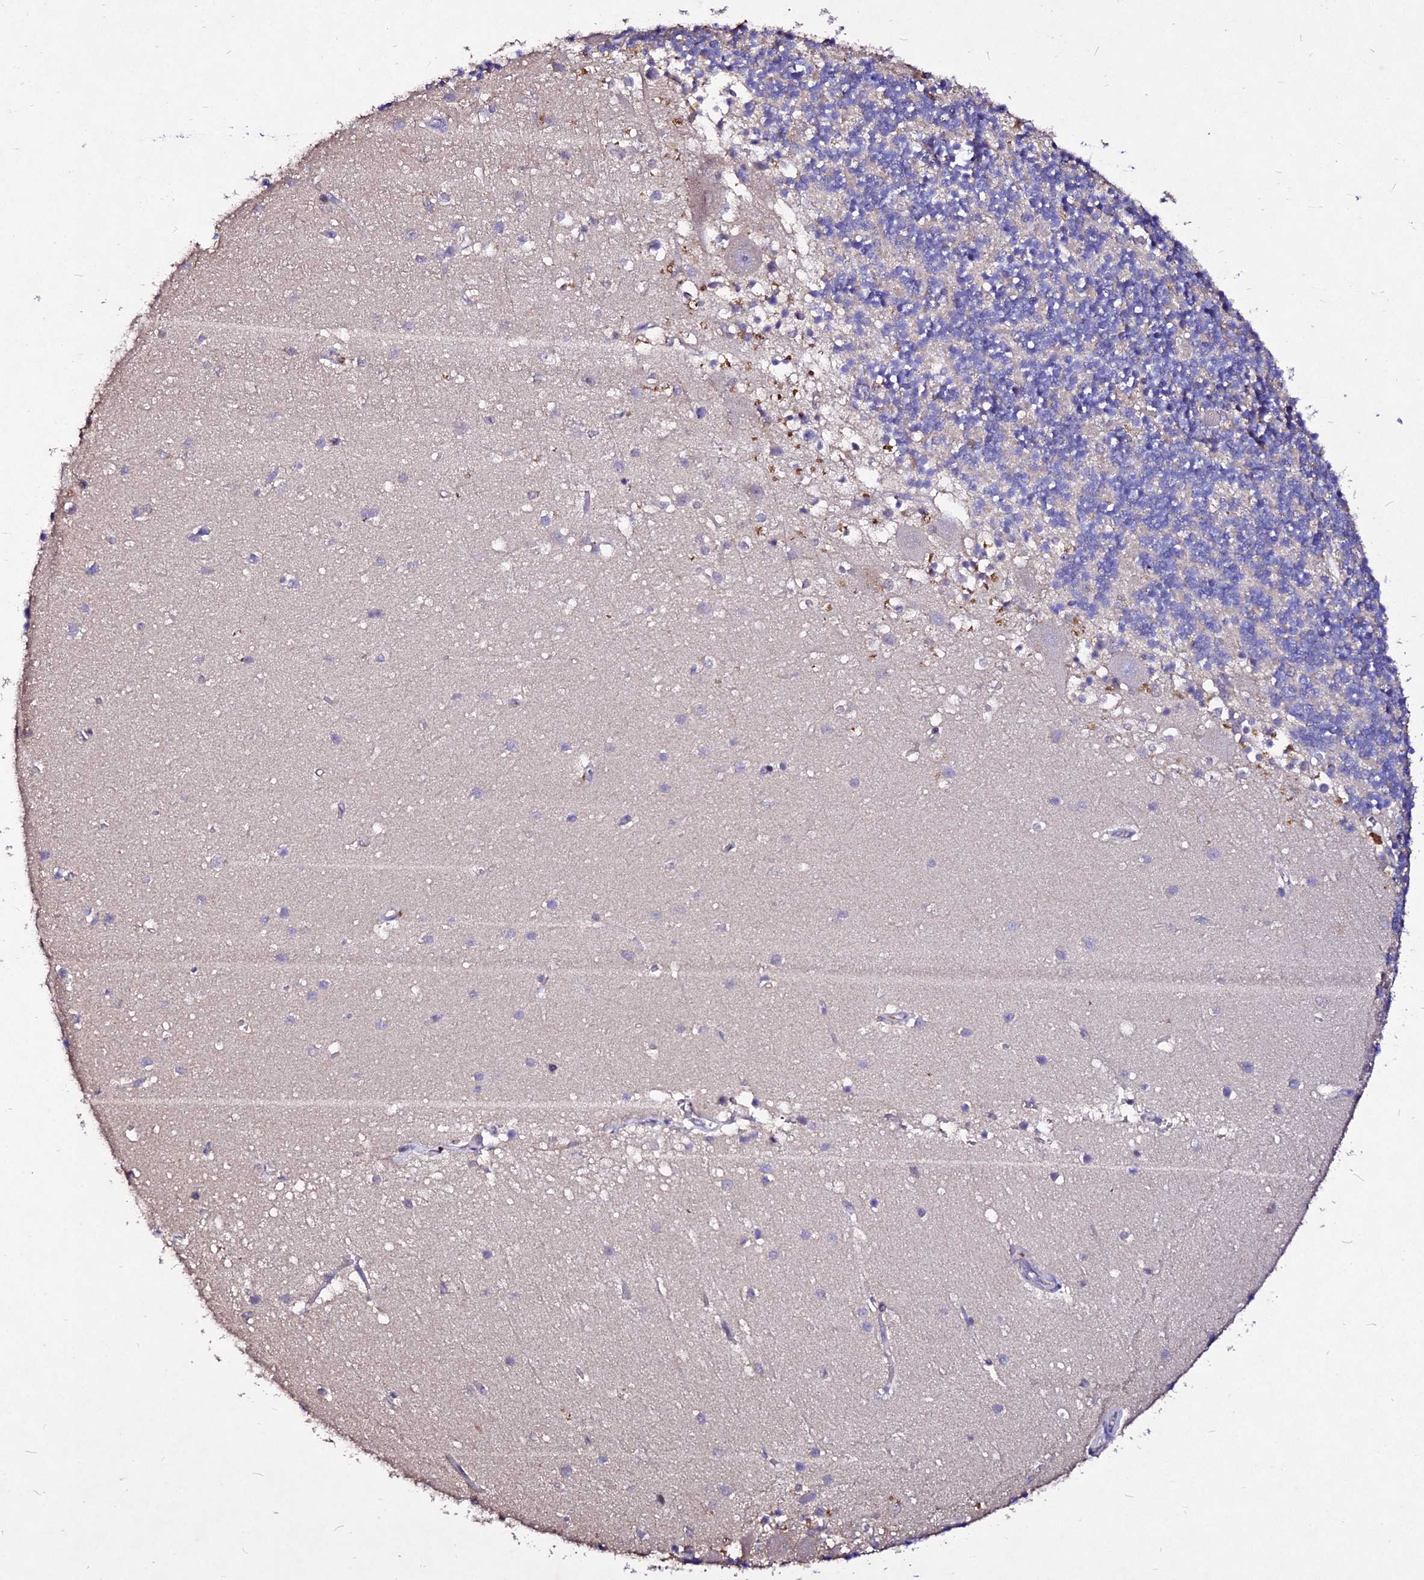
{"staining": {"intensity": "negative", "quantity": "none", "location": "none"}, "tissue": "cerebellum", "cell_type": "Cells in granular layer", "image_type": "normal", "snomed": [{"axis": "morphology", "description": "Normal tissue, NOS"}, {"axis": "topography", "description": "Cerebellum"}], "caption": "Immunohistochemical staining of unremarkable cerebellum displays no significant expression in cells in granular layer.", "gene": "AP3M1", "patient": {"sex": "male", "age": 54}}